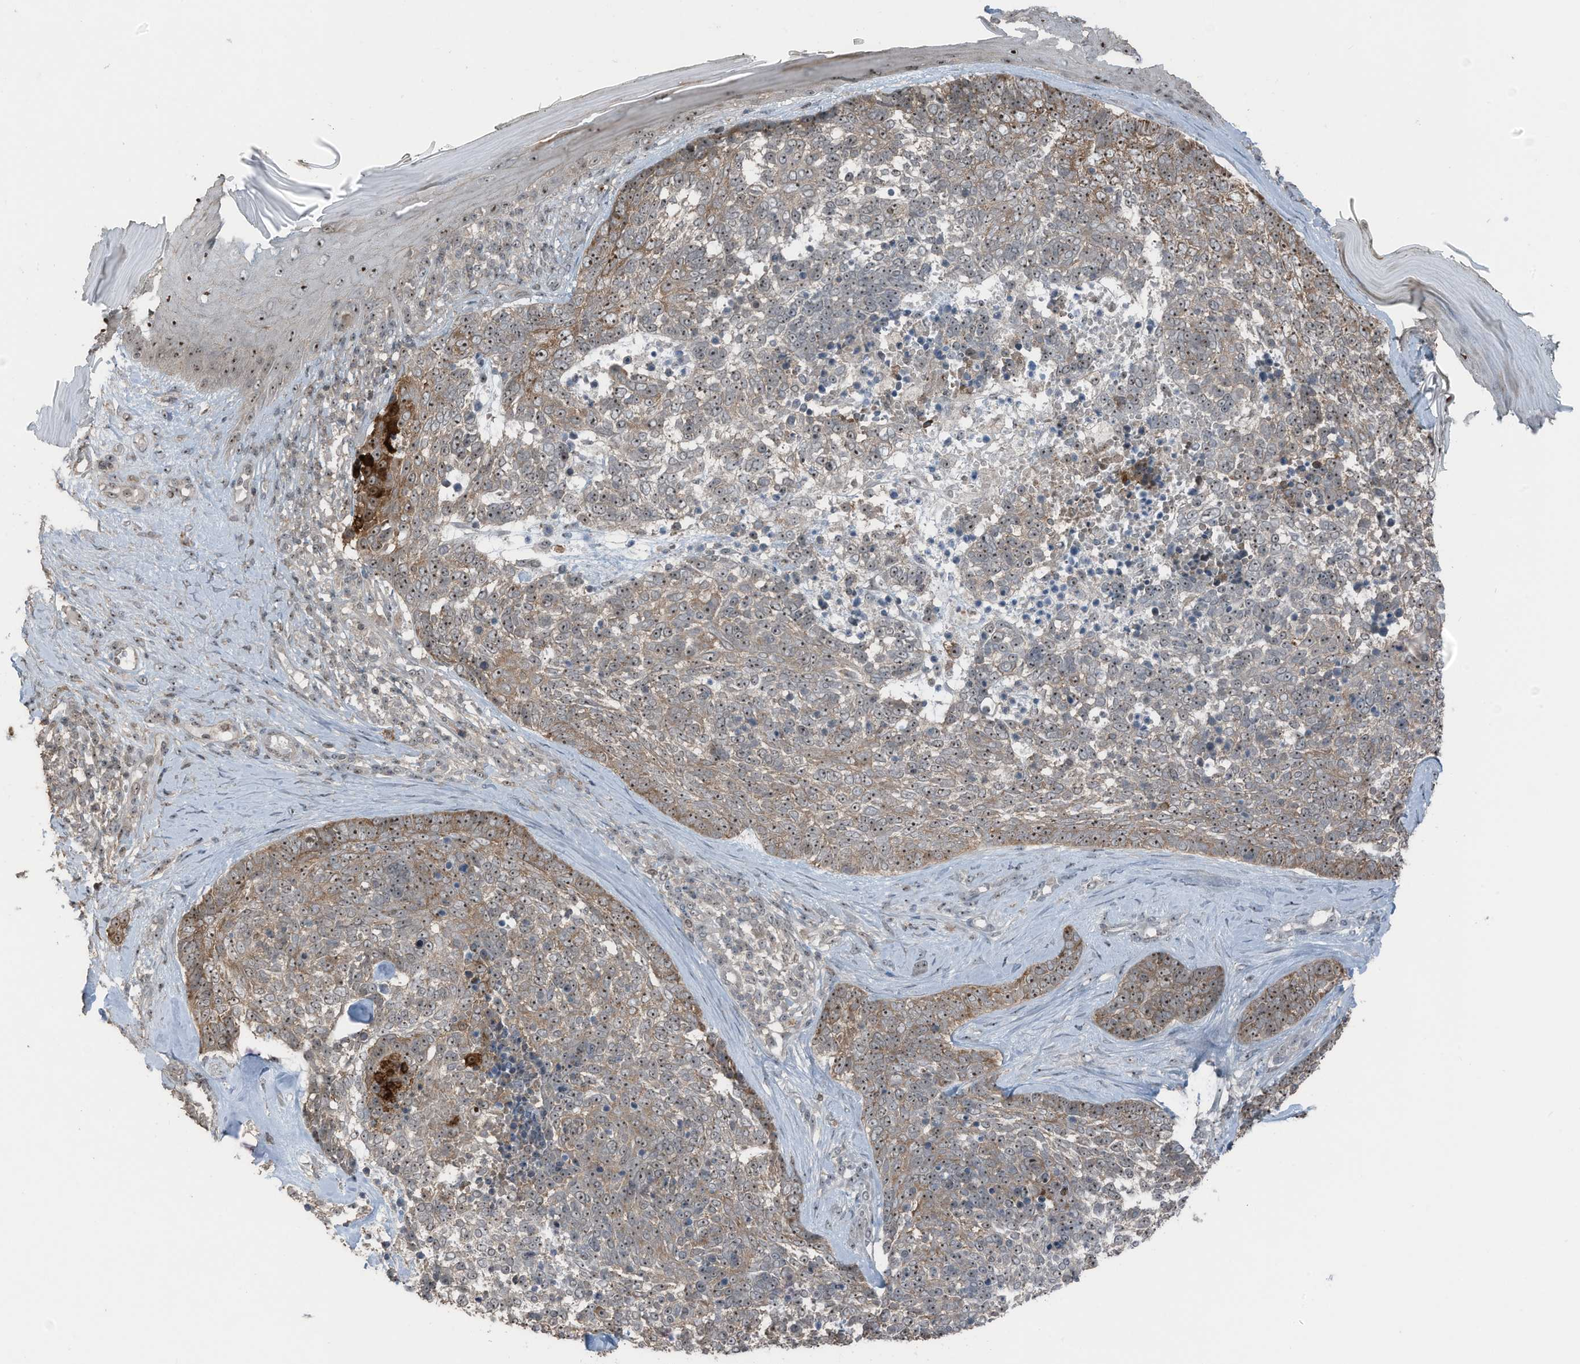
{"staining": {"intensity": "moderate", "quantity": ">75%", "location": "cytoplasmic/membranous,nuclear"}, "tissue": "skin cancer", "cell_type": "Tumor cells", "image_type": "cancer", "snomed": [{"axis": "morphology", "description": "Basal cell carcinoma"}, {"axis": "topography", "description": "Skin"}], "caption": "Immunohistochemical staining of human skin basal cell carcinoma shows moderate cytoplasmic/membranous and nuclear protein positivity in approximately >75% of tumor cells.", "gene": "UTP3", "patient": {"sex": "female", "age": 81}}